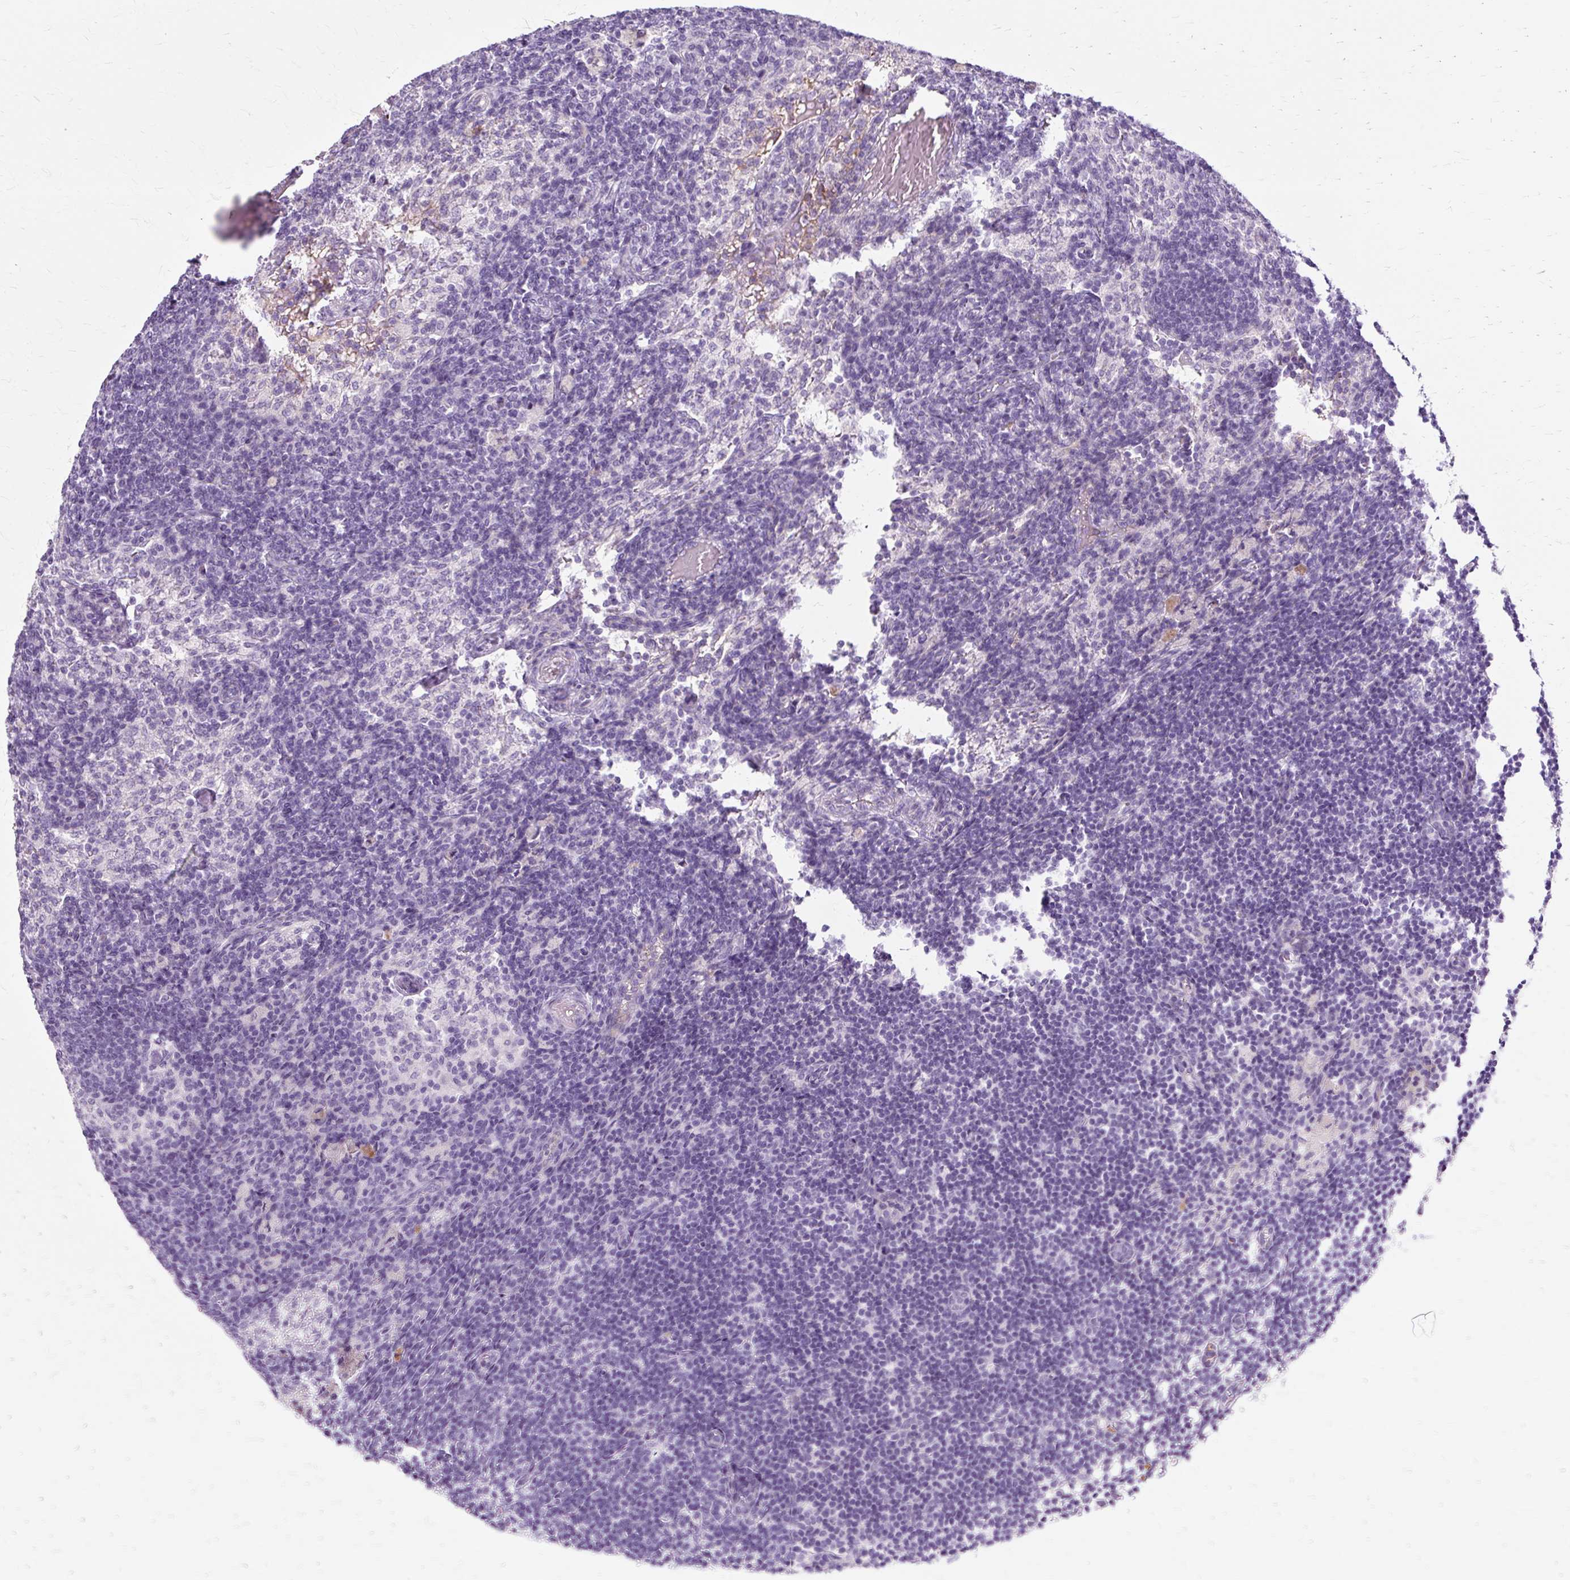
{"staining": {"intensity": "negative", "quantity": "none", "location": "none"}, "tissue": "lymph node", "cell_type": "Germinal center cells", "image_type": "normal", "snomed": [{"axis": "morphology", "description": "Normal tissue, NOS"}, {"axis": "topography", "description": "Lymph node"}], "caption": "Immunohistochemistry (IHC) photomicrograph of normal lymph node: lymph node stained with DAB (3,3'-diaminobenzidine) demonstrates no significant protein positivity in germinal center cells. (DAB (3,3'-diaminobenzidine) immunohistochemistry with hematoxylin counter stain).", "gene": "DCTN4", "patient": {"sex": "male", "age": 49}}